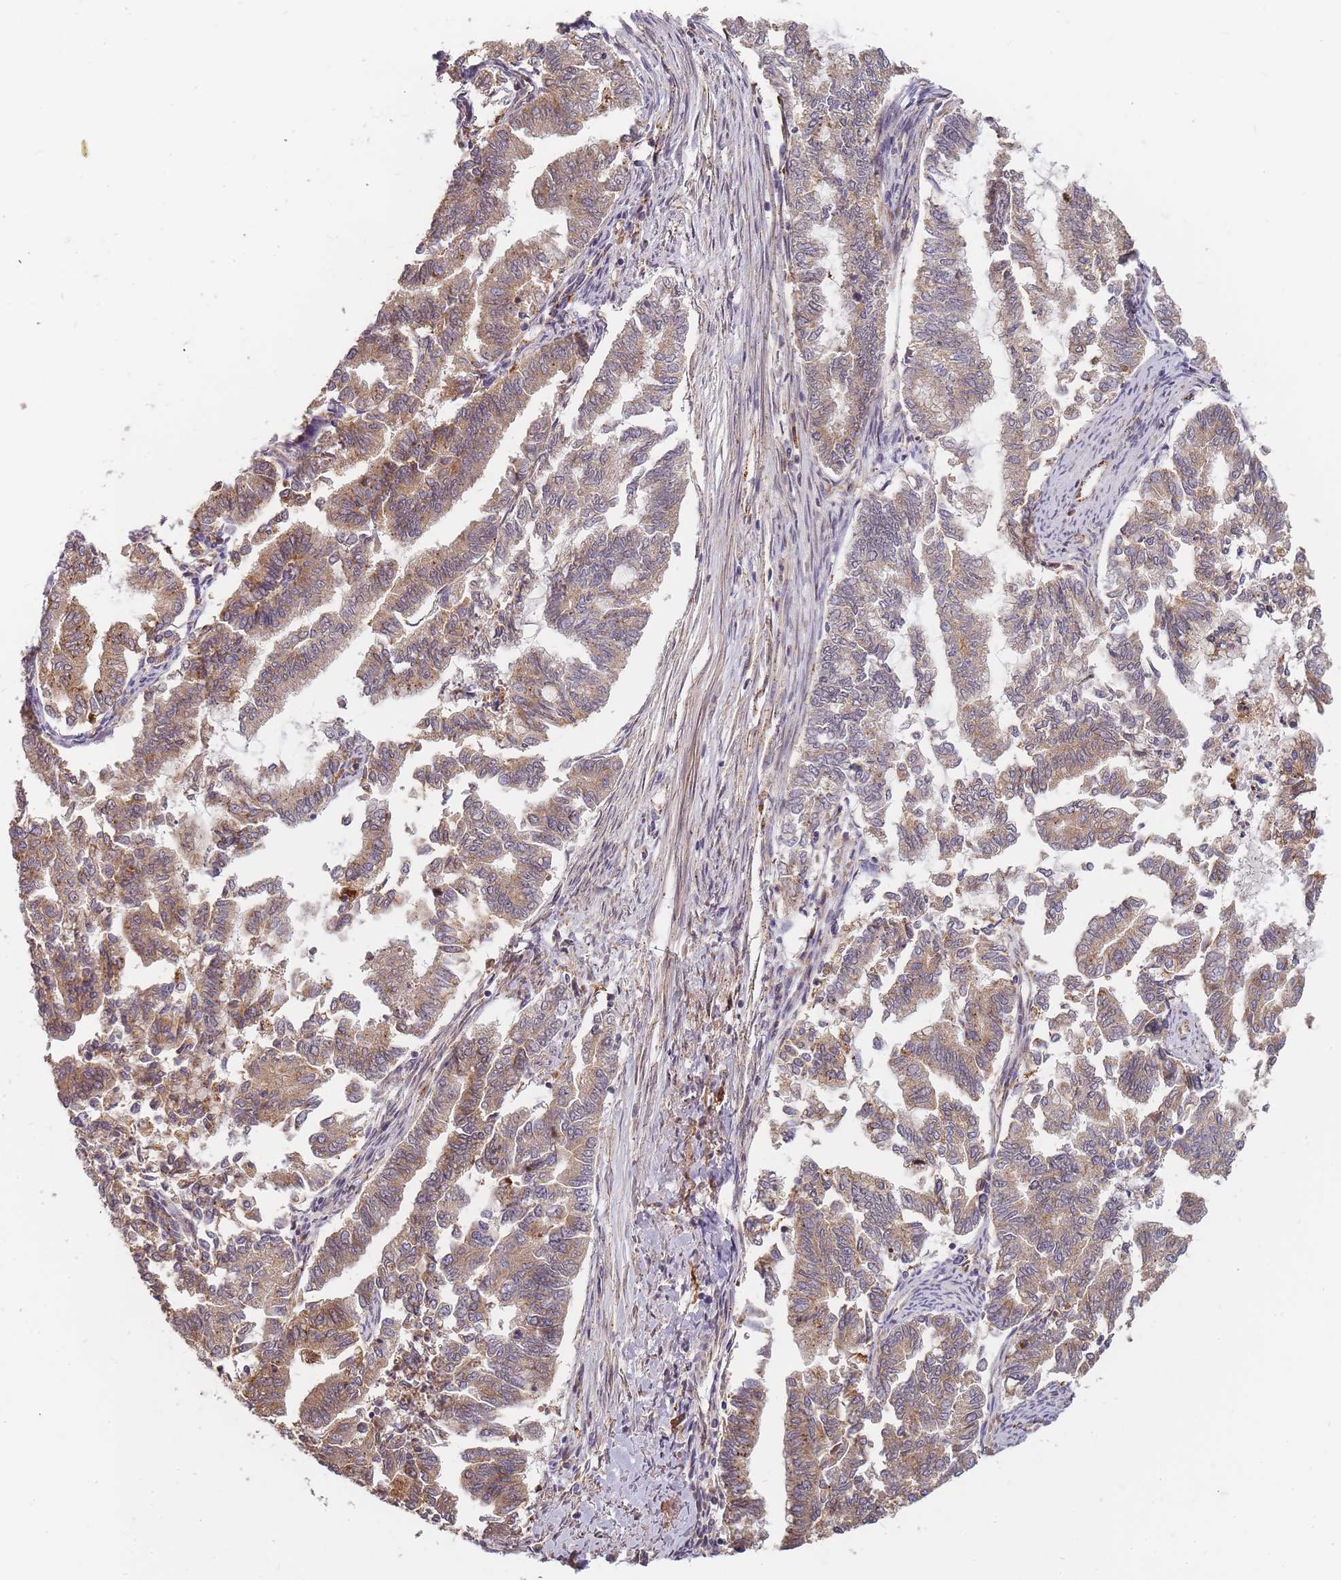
{"staining": {"intensity": "moderate", "quantity": ">75%", "location": "cytoplasmic/membranous"}, "tissue": "endometrial cancer", "cell_type": "Tumor cells", "image_type": "cancer", "snomed": [{"axis": "morphology", "description": "Adenocarcinoma, NOS"}, {"axis": "topography", "description": "Endometrium"}], "caption": "Endometrial cancer (adenocarcinoma) tissue exhibits moderate cytoplasmic/membranous staining in about >75% of tumor cells", "gene": "ATG5", "patient": {"sex": "female", "age": 79}}